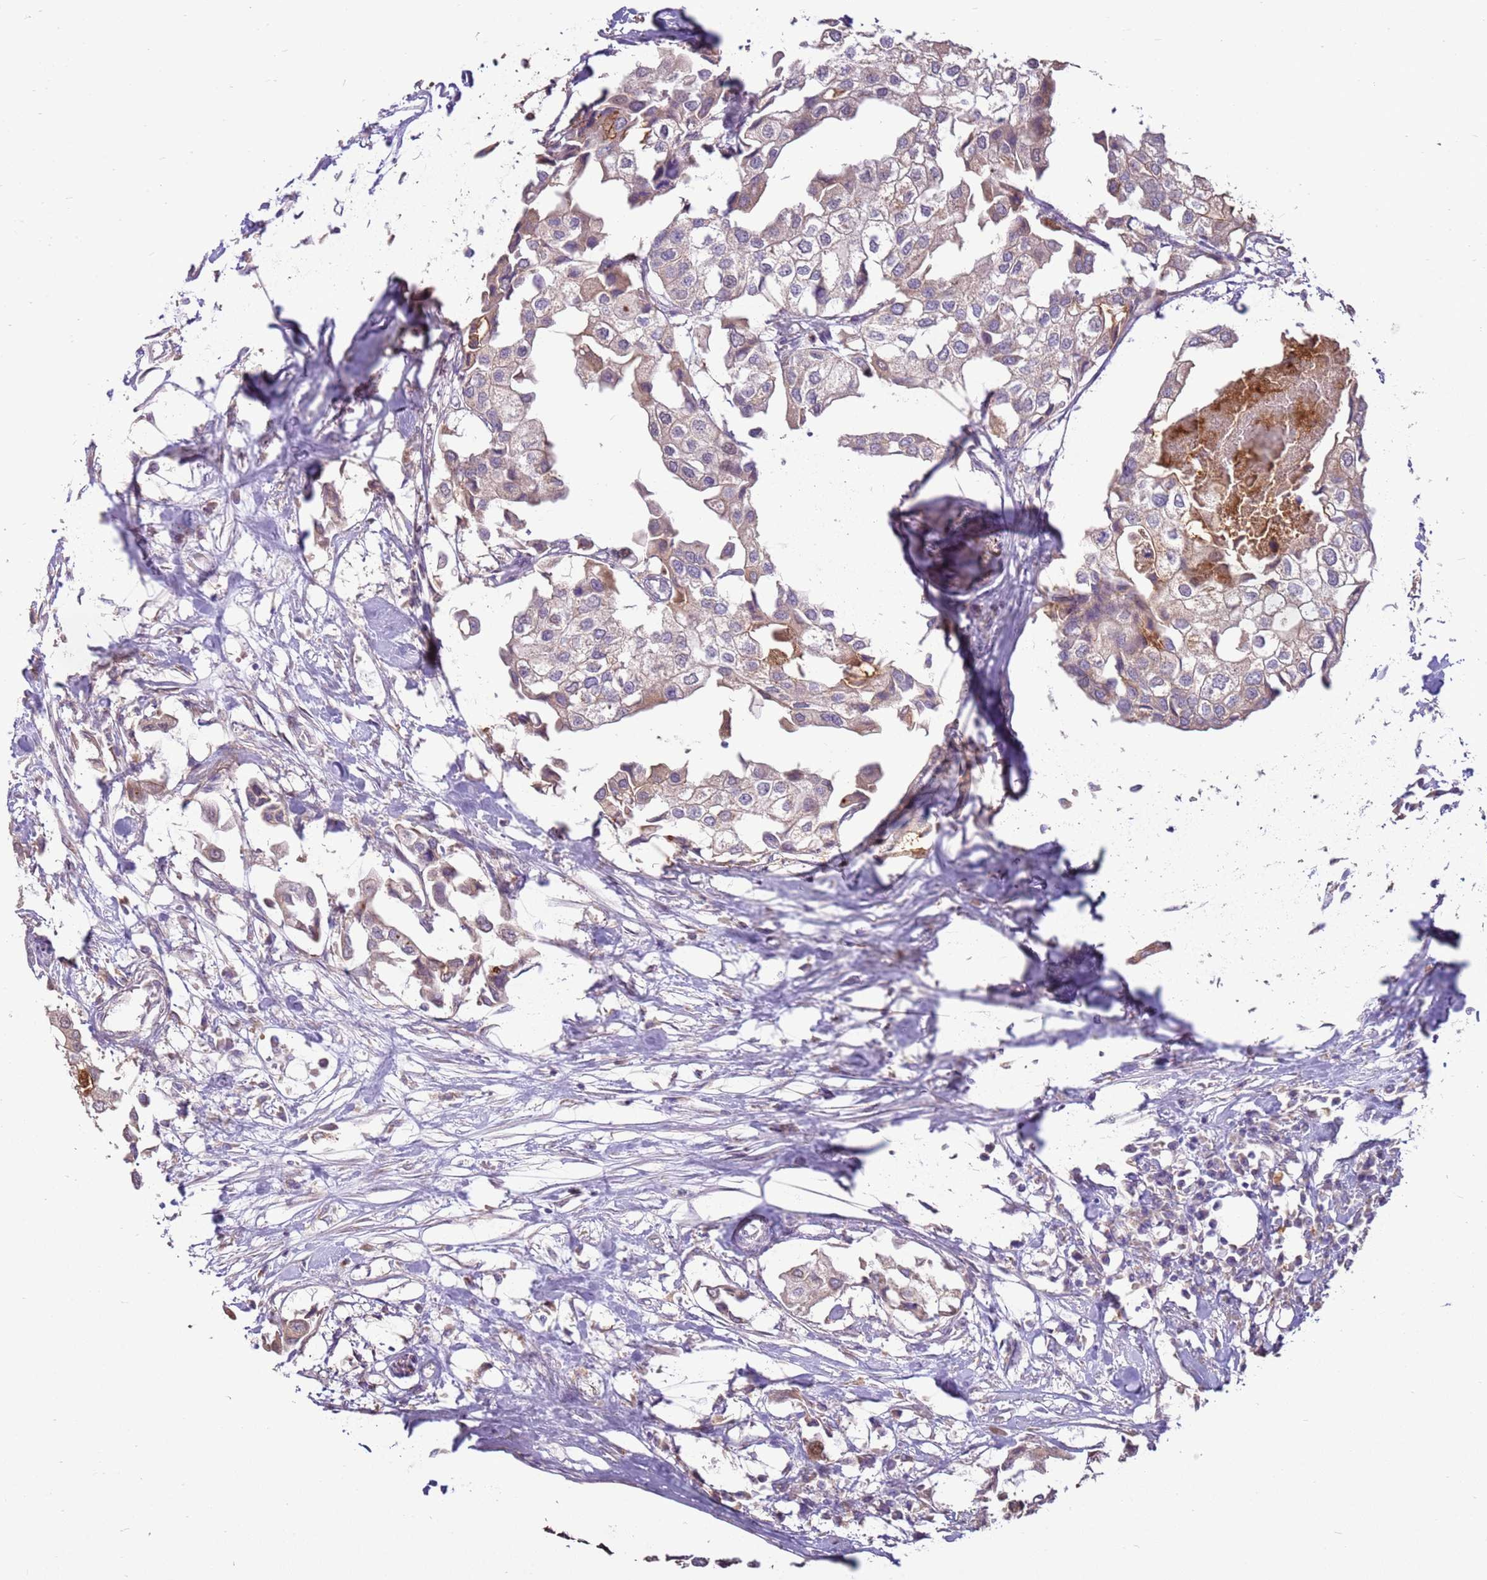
{"staining": {"intensity": "weak", "quantity": "<25%", "location": "cytoplasmic/membranous"}, "tissue": "urothelial cancer", "cell_type": "Tumor cells", "image_type": "cancer", "snomed": [{"axis": "morphology", "description": "Urothelial carcinoma, High grade"}, {"axis": "topography", "description": "Urinary bladder"}], "caption": "The immunohistochemistry histopathology image has no significant expression in tumor cells of high-grade urothelial carcinoma tissue.", "gene": "LGI4", "patient": {"sex": "male", "age": 64}}